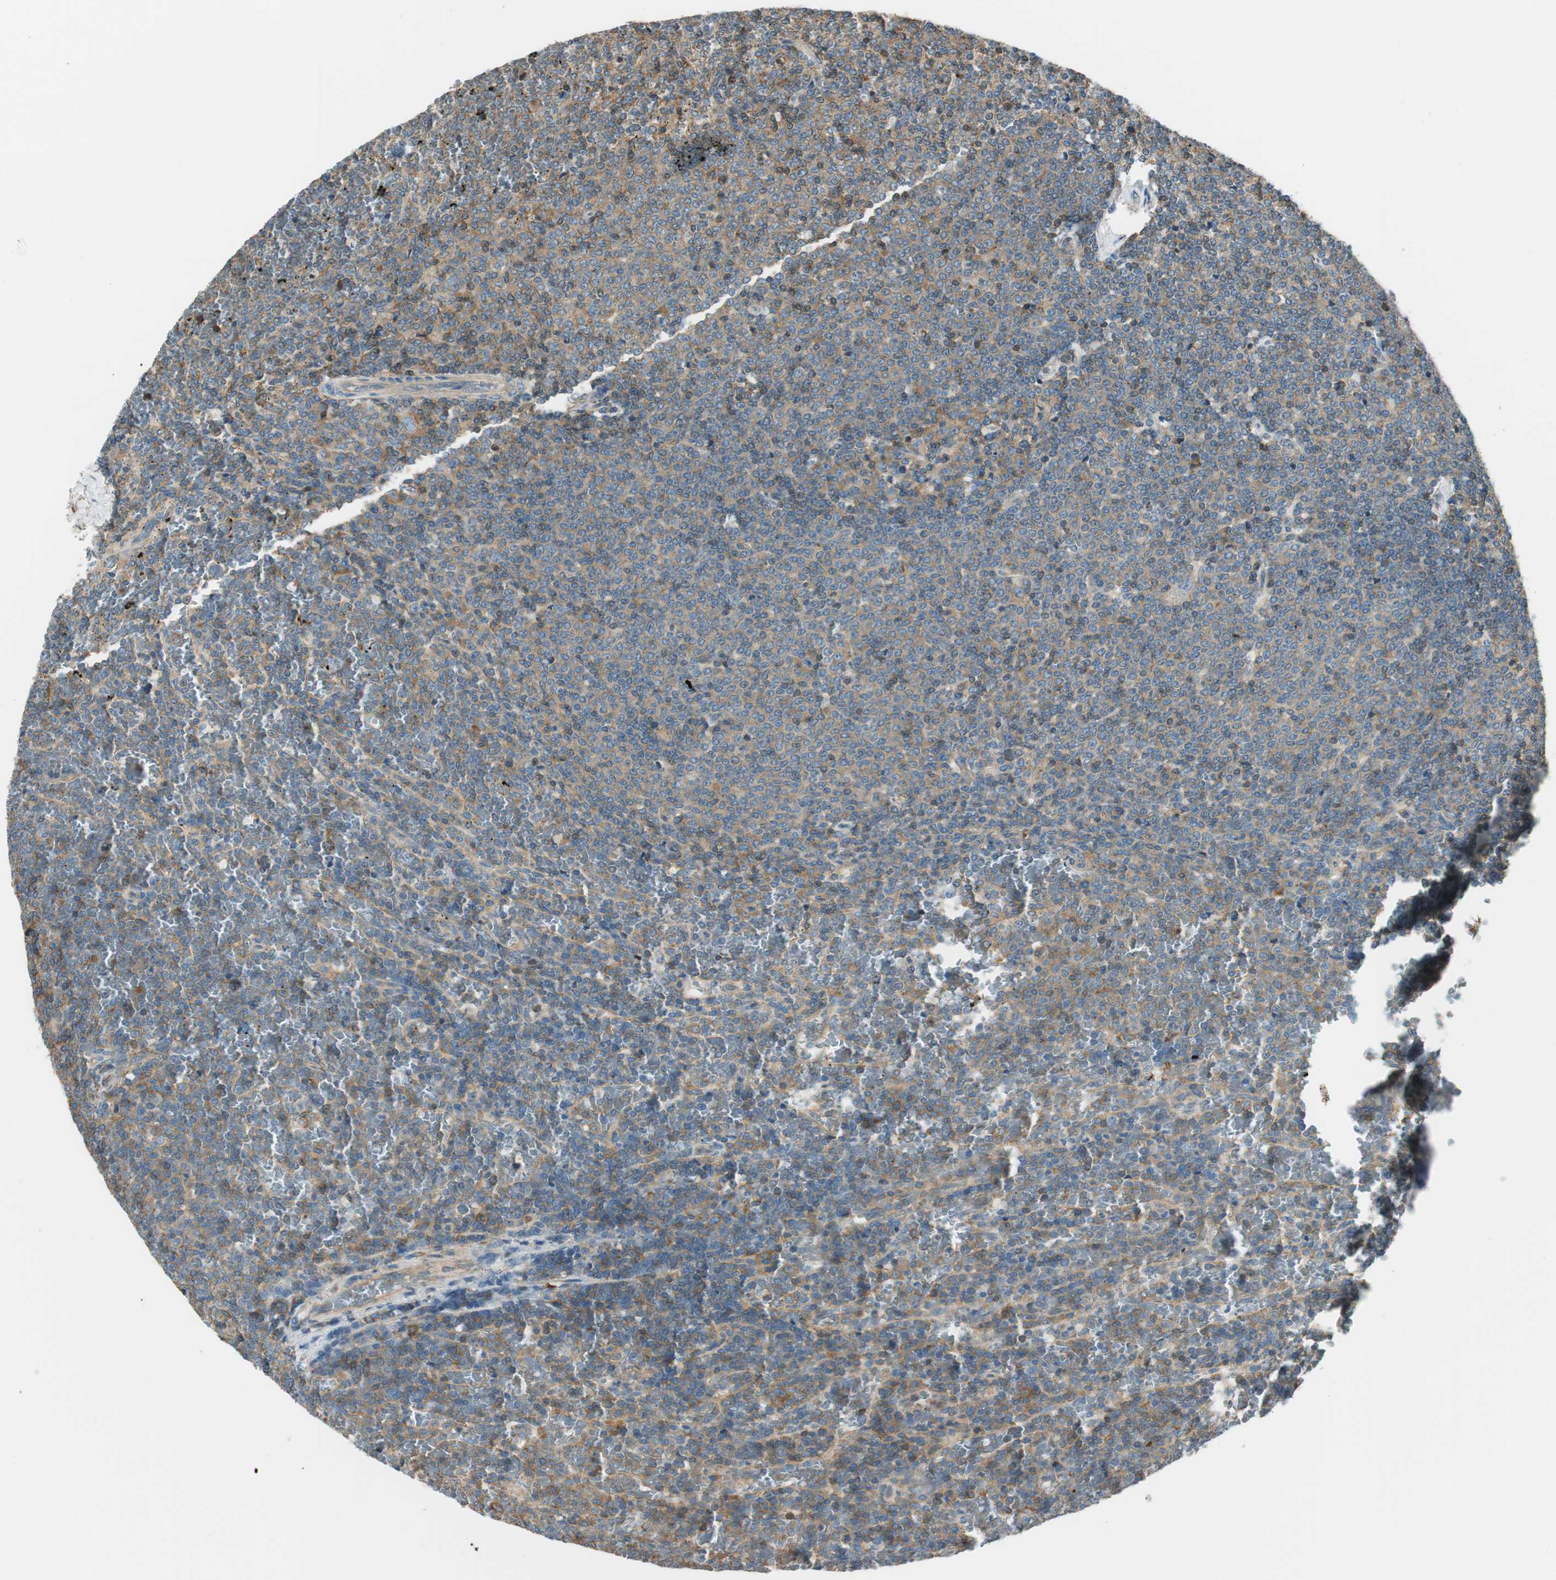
{"staining": {"intensity": "moderate", "quantity": ">75%", "location": "cytoplasmic/membranous"}, "tissue": "lymphoma", "cell_type": "Tumor cells", "image_type": "cancer", "snomed": [{"axis": "morphology", "description": "Malignant lymphoma, non-Hodgkin's type, Low grade"}, {"axis": "topography", "description": "Spleen"}], "caption": "Moderate cytoplasmic/membranous protein expression is identified in approximately >75% of tumor cells in lymphoma.", "gene": "PI4K2B", "patient": {"sex": "female", "age": 77}}